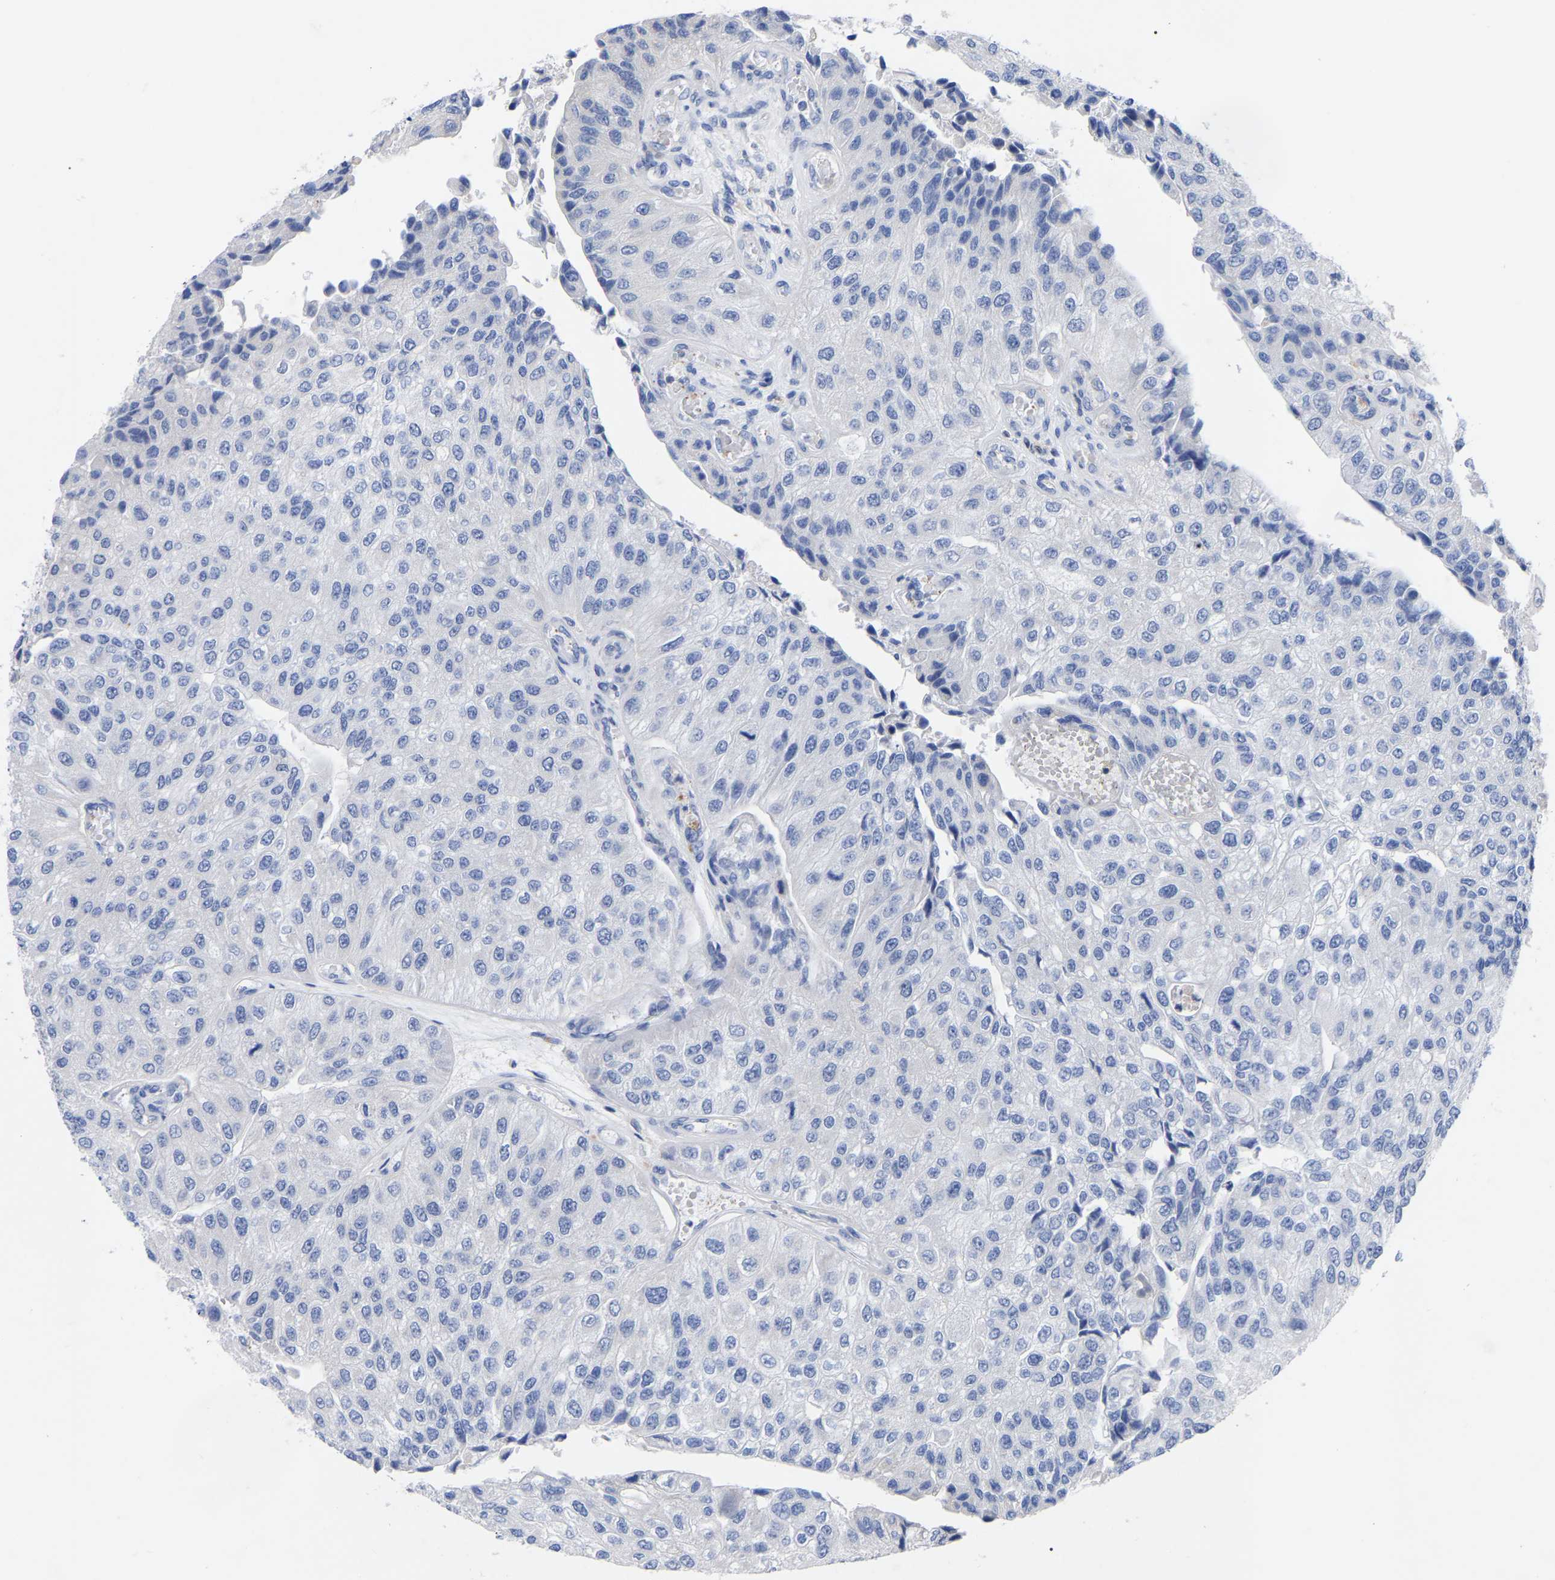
{"staining": {"intensity": "negative", "quantity": "none", "location": "none"}, "tissue": "urothelial cancer", "cell_type": "Tumor cells", "image_type": "cancer", "snomed": [{"axis": "morphology", "description": "Urothelial carcinoma, High grade"}, {"axis": "topography", "description": "Kidney"}, {"axis": "topography", "description": "Urinary bladder"}], "caption": "Immunohistochemistry (IHC) of human high-grade urothelial carcinoma displays no positivity in tumor cells.", "gene": "PTPN7", "patient": {"sex": "male", "age": 77}}